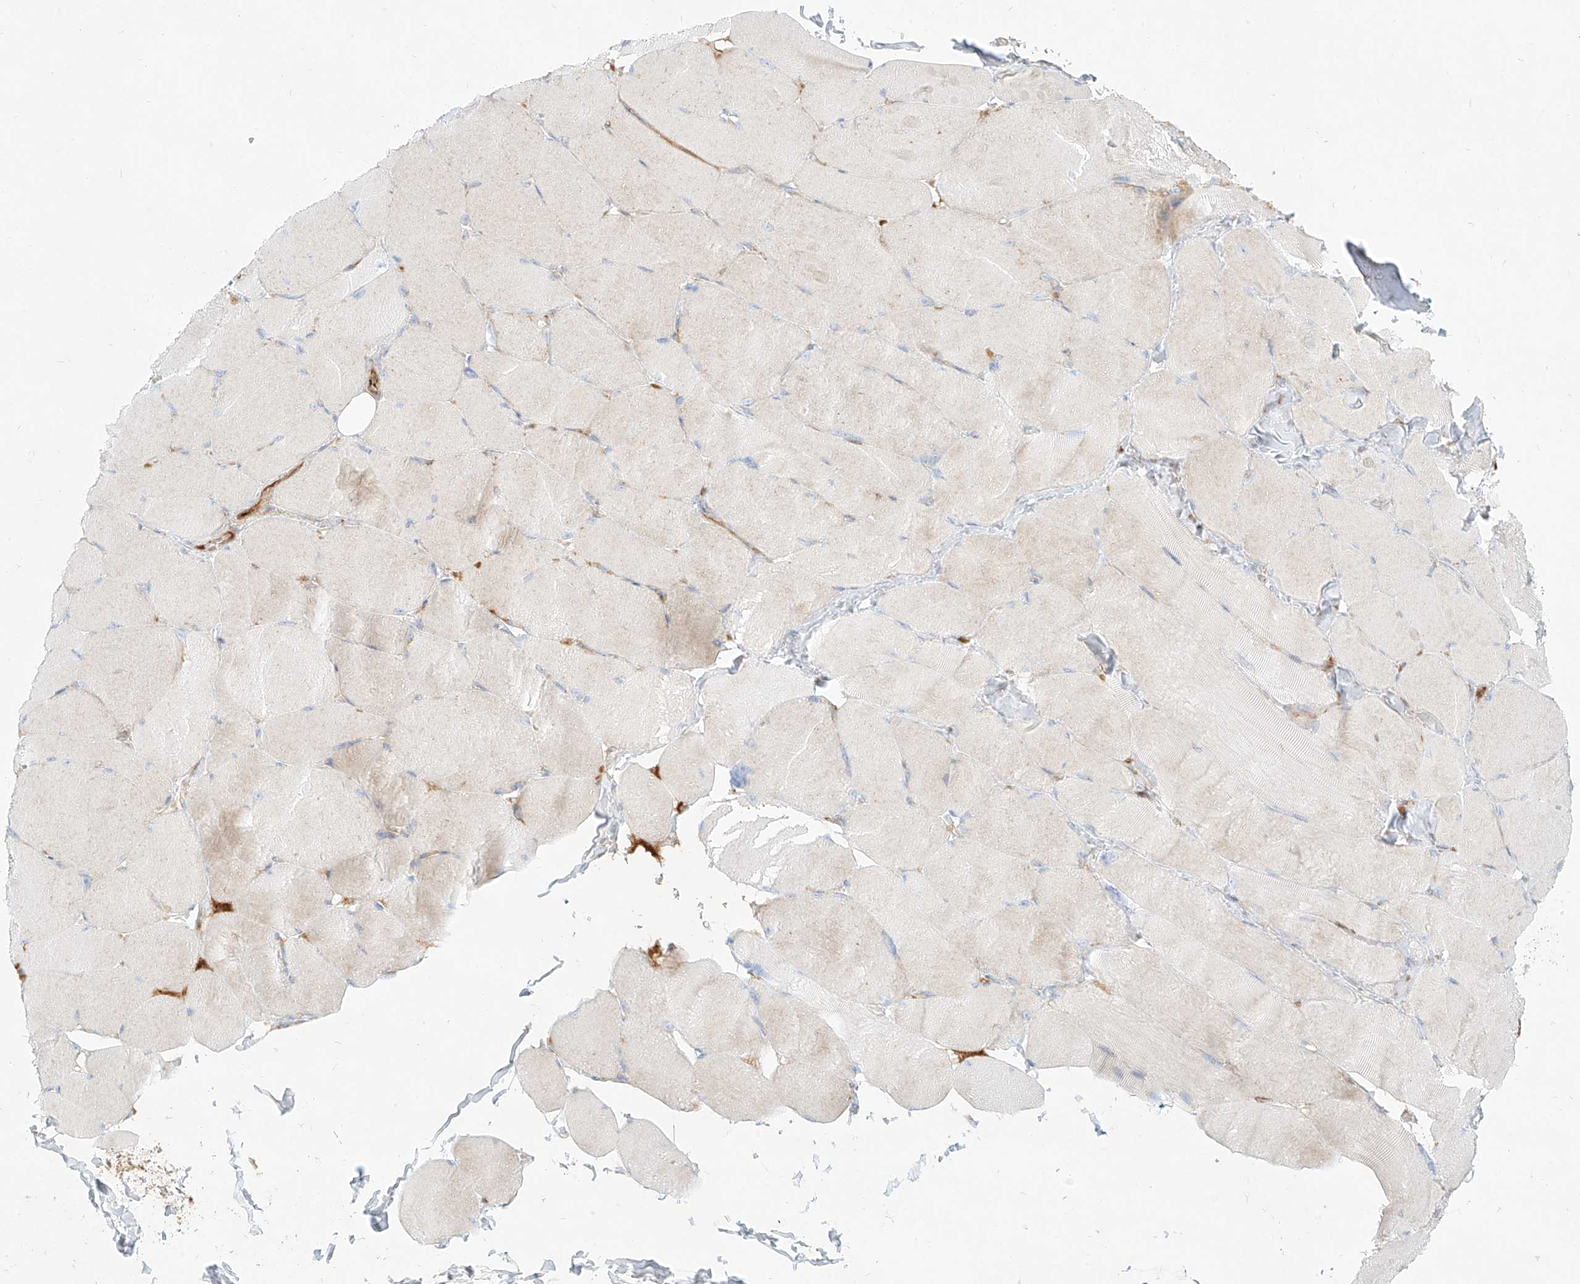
{"staining": {"intensity": "weak", "quantity": "<25%", "location": "cytoplasmic/membranous"}, "tissue": "skeletal muscle", "cell_type": "Myocytes", "image_type": "normal", "snomed": [{"axis": "morphology", "description": "Normal tissue, NOS"}, {"axis": "topography", "description": "Skin"}, {"axis": "topography", "description": "Skeletal muscle"}], "caption": "Myocytes show no significant positivity in benign skeletal muscle.", "gene": "MTX2", "patient": {"sex": "male", "age": 83}}